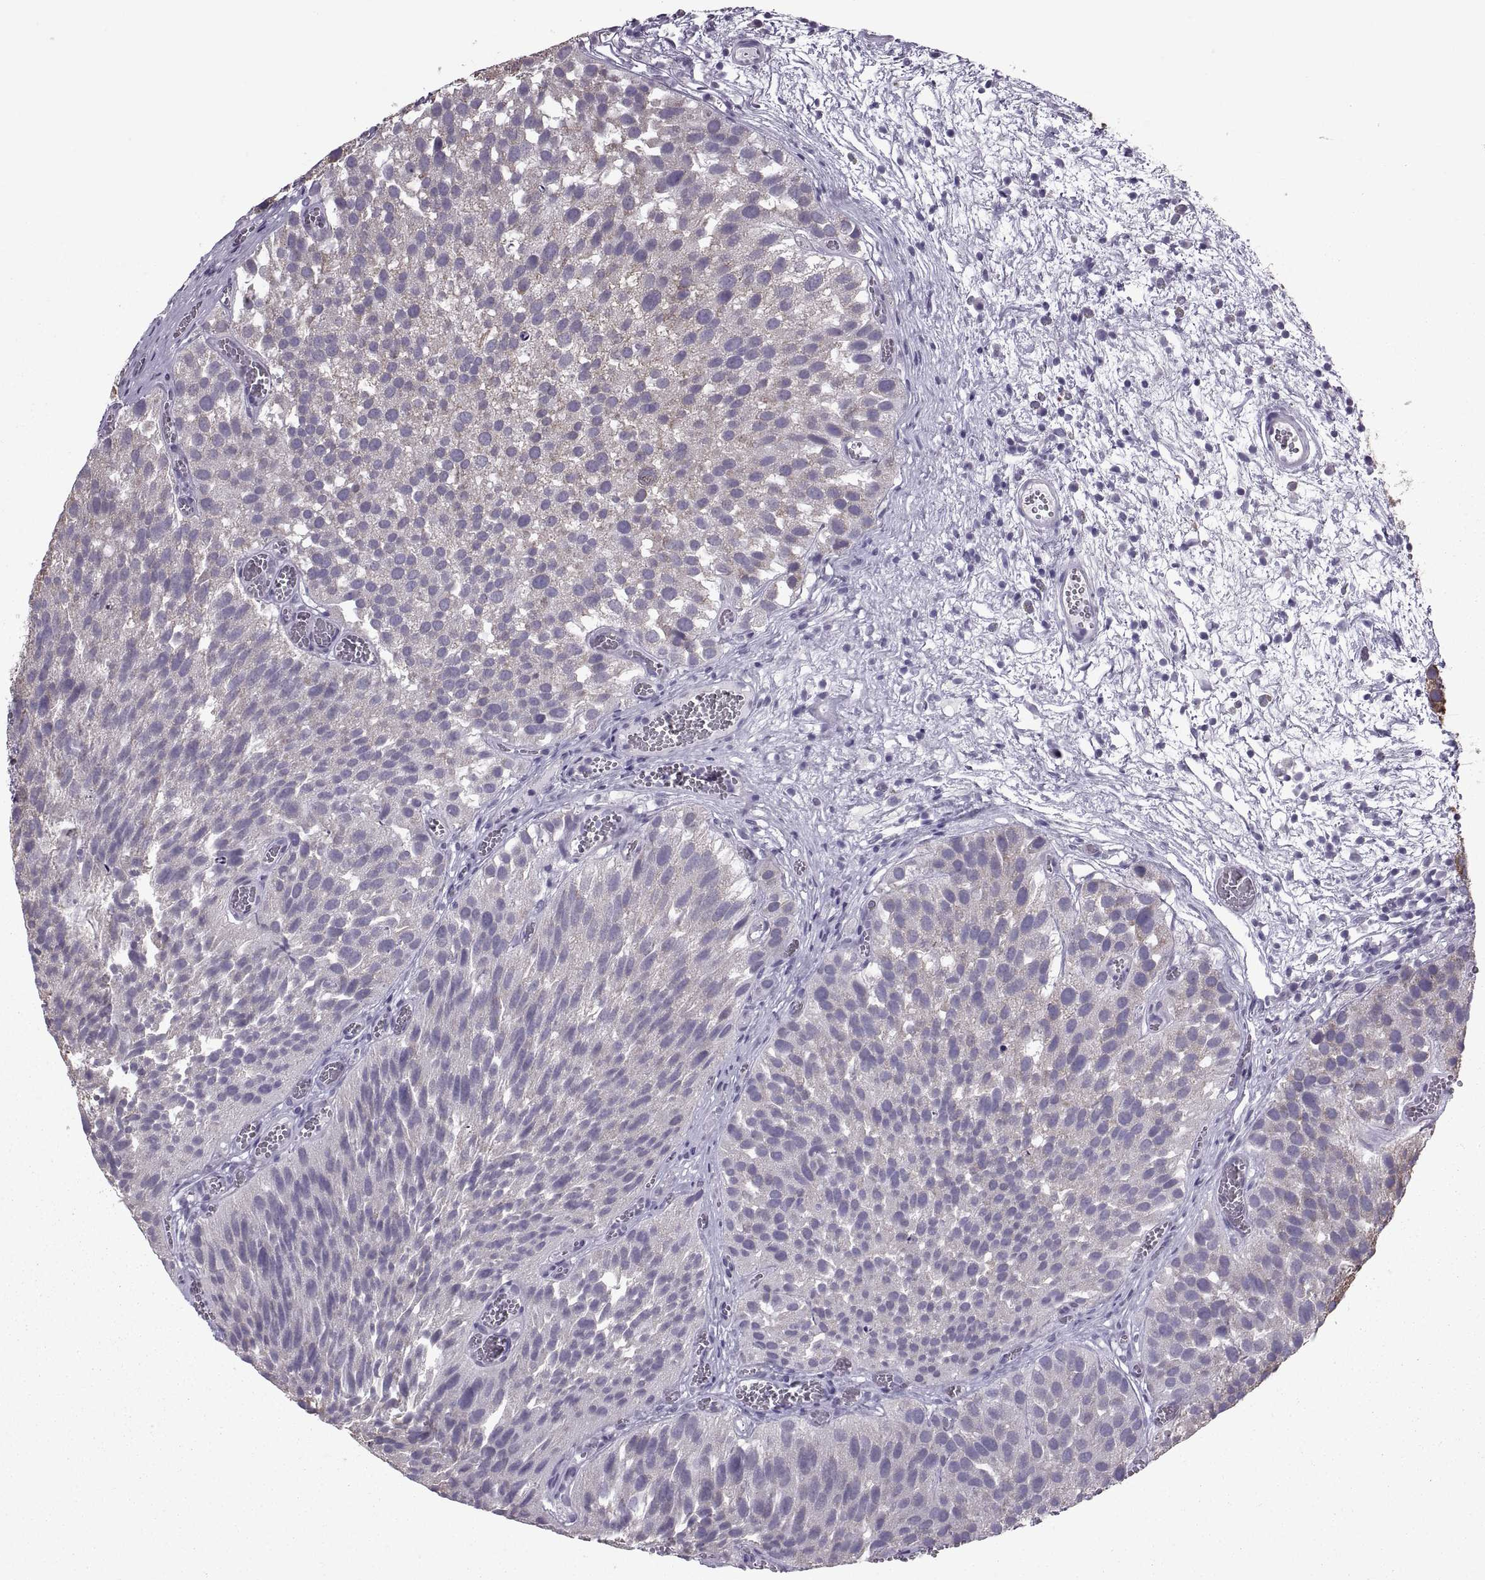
{"staining": {"intensity": "weak", "quantity": ">75%", "location": "cytoplasmic/membranous"}, "tissue": "urothelial cancer", "cell_type": "Tumor cells", "image_type": "cancer", "snomed": [{"axis": "morphology", "description": "Urothelial carcinoma, Low grade"}, {"axis": "topography", "description": "Urinary bladder"}], "caption": "Immunohistochemical staining of low-grade urothelial carcinoma displays low levels of weak cytoplasmic/membranous protein staining in approximately >75% of tumor cells.", "gene": "PABPC1", "patient": {"sex": "female", "age": 69}}